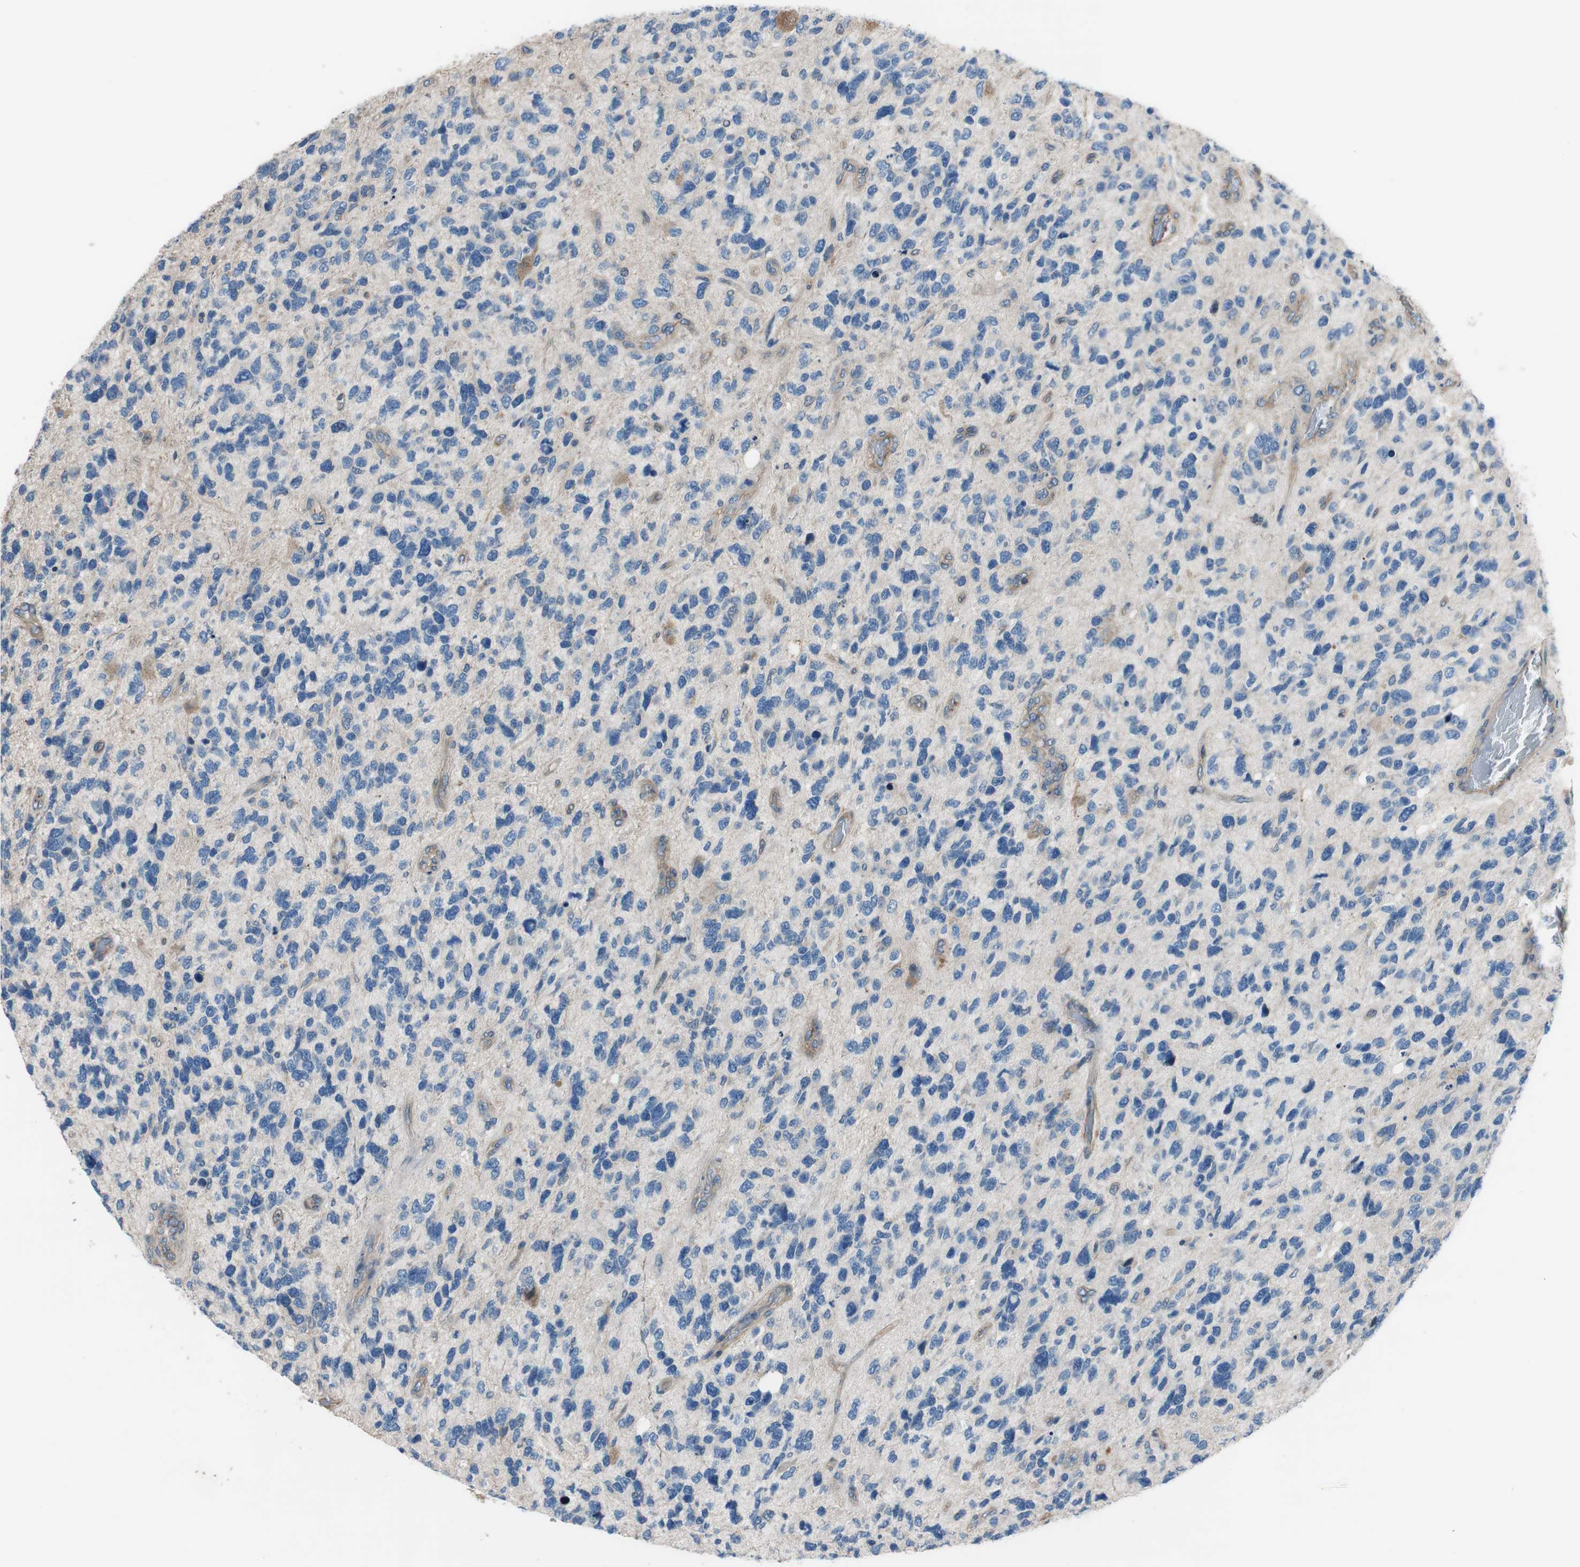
{"staining": {"intensity": "weak", "quantity": "<25%", "location": "cytoplasmic/membranous"}, "tissue": "glioma", "cell_type": "Tumor cells", "image_type": "cancer", "snomed": [{"axis": "morphology", "description": "Glioma, malignant, High grade"}, {"axis": "topography", "description": "Brain"}], "caption": "An image of human glioma is negative for staining in tumor cells.", "gene": "CALML3", "patient": {"sex": "female", "age": 58}}